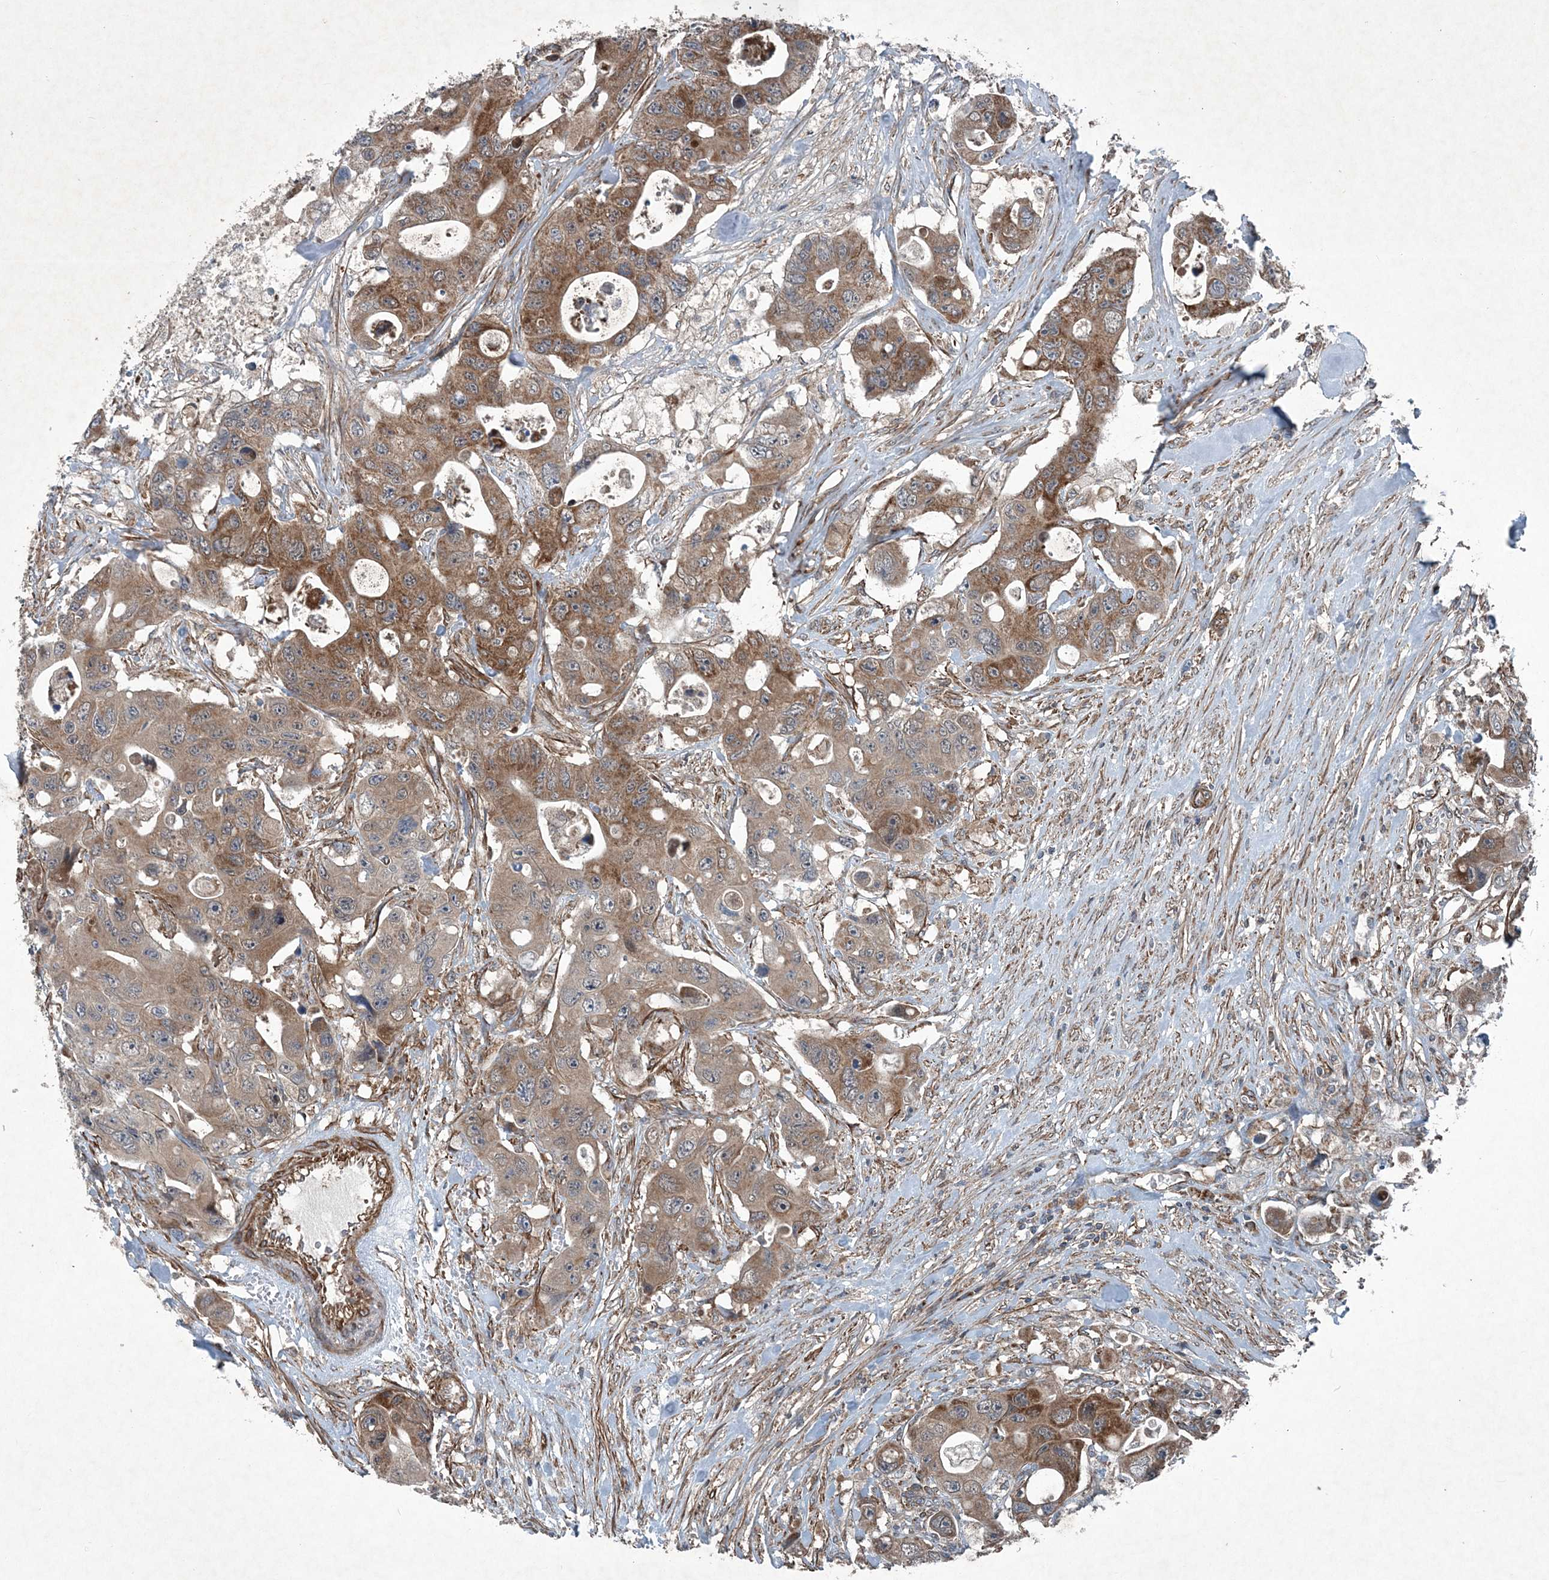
{"staining": {"intensity": "moderate", "quantity": ">75%", "location": "cytoplasmic/membranous"}, "tissue": "colorectal cancer", "cell_type": "Tumor cells", "image_type": "cancer", "snomed": [{"axis": "morphology", "description": "Adenocarcinoma, NOS"}, {"axis": "topography", "description": "Colon"}], "caption": "Human colorectal adenocarcinoma stained with a protein marker exhibits moderate staining in tumor cells.", "gene": "NDUFA2", "patient": {"sex": "female", "age": 46}}